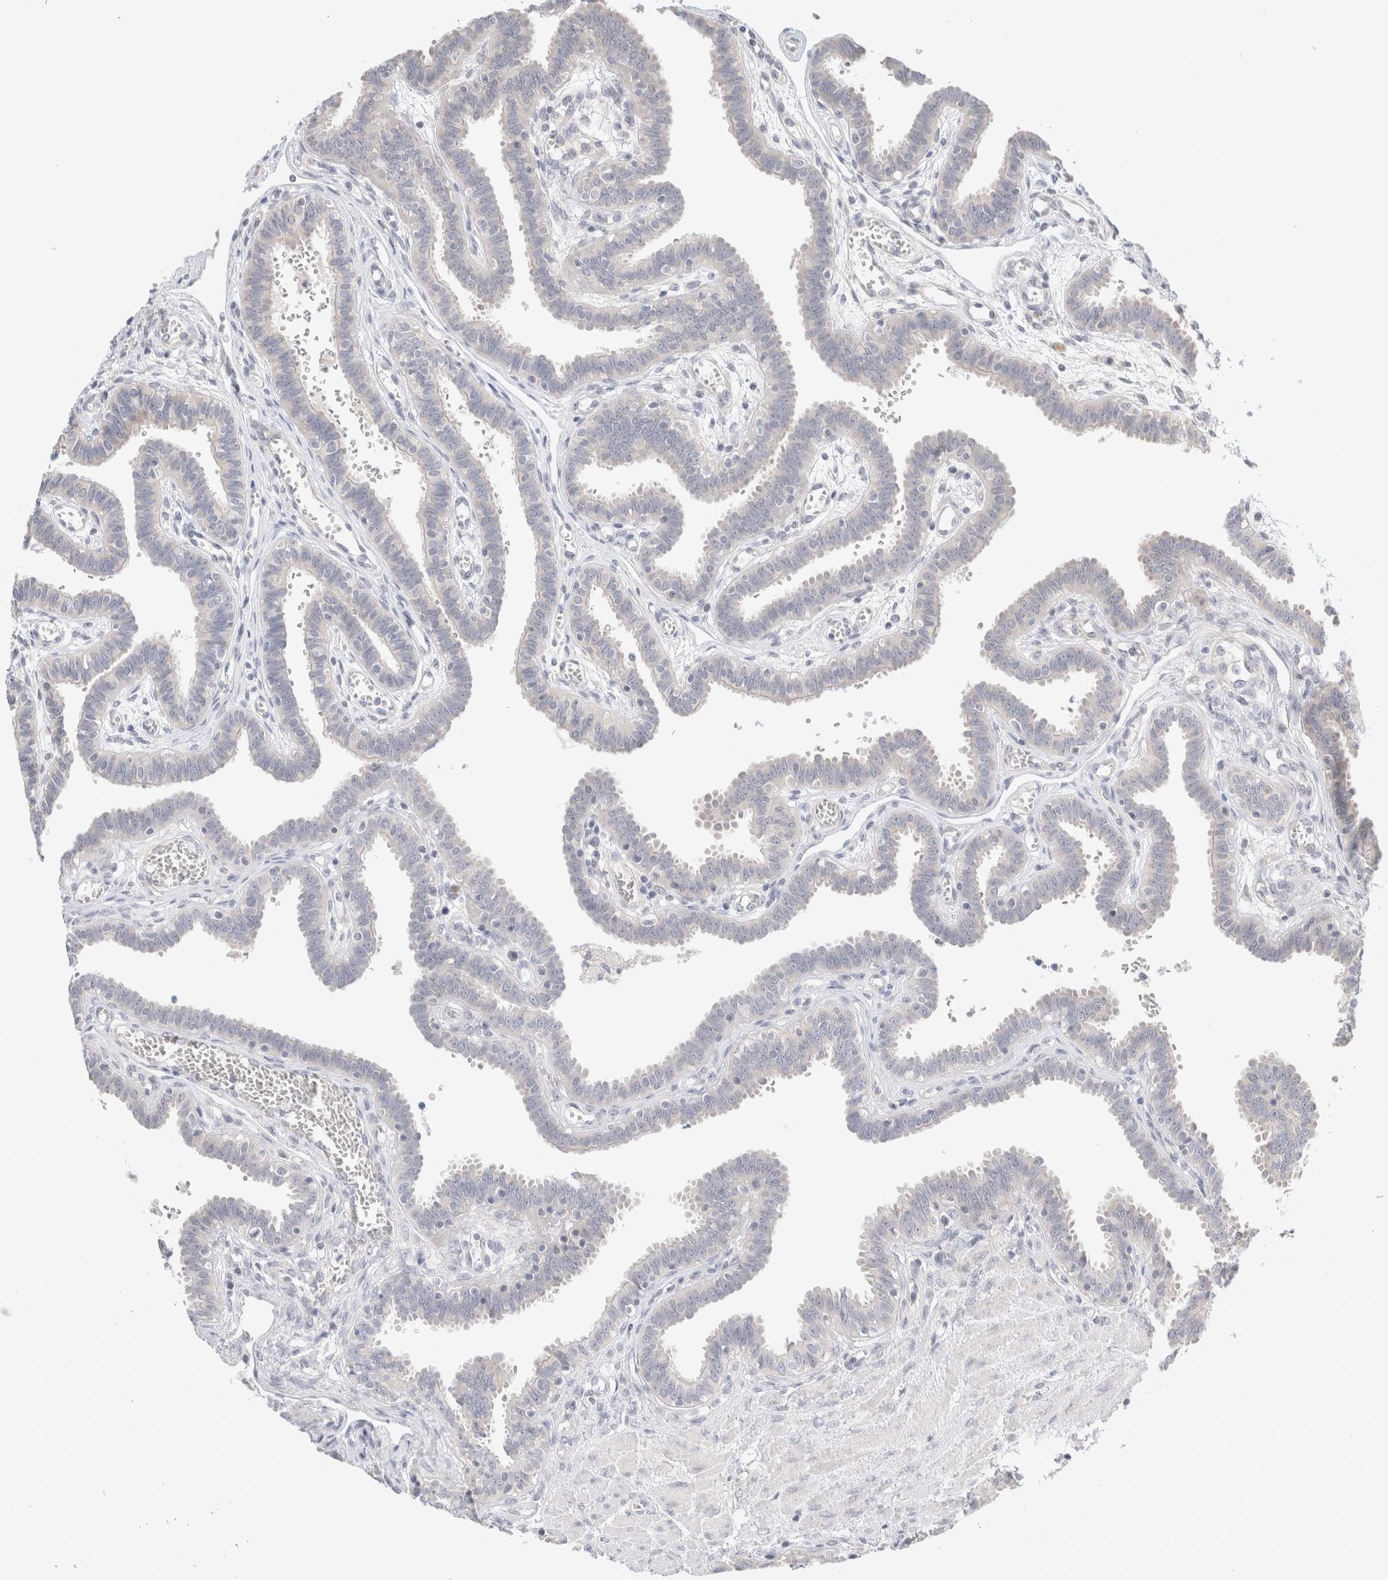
{"staining": {"intensity": "negative", "quantity": "none", "location": "none"}, "tissue": "fallopian tube", "cell_type": "Glandular cells", "image_type": "normal", "snomed": [{"axis": "morphology", "description": "Normal tissue, NOS"}, {"axis": "topography", "description": "Fallopian tube"}], "caption": "Protein analysis of unremarkable fallopian tube shows no significant positivity in glandular cells. The staining is performed using DAB brown chromogen with nuclei counter-stained in using hematoxylin.", "gene": "SPRTN", "patient": {"sex": "female", "age": 32}}